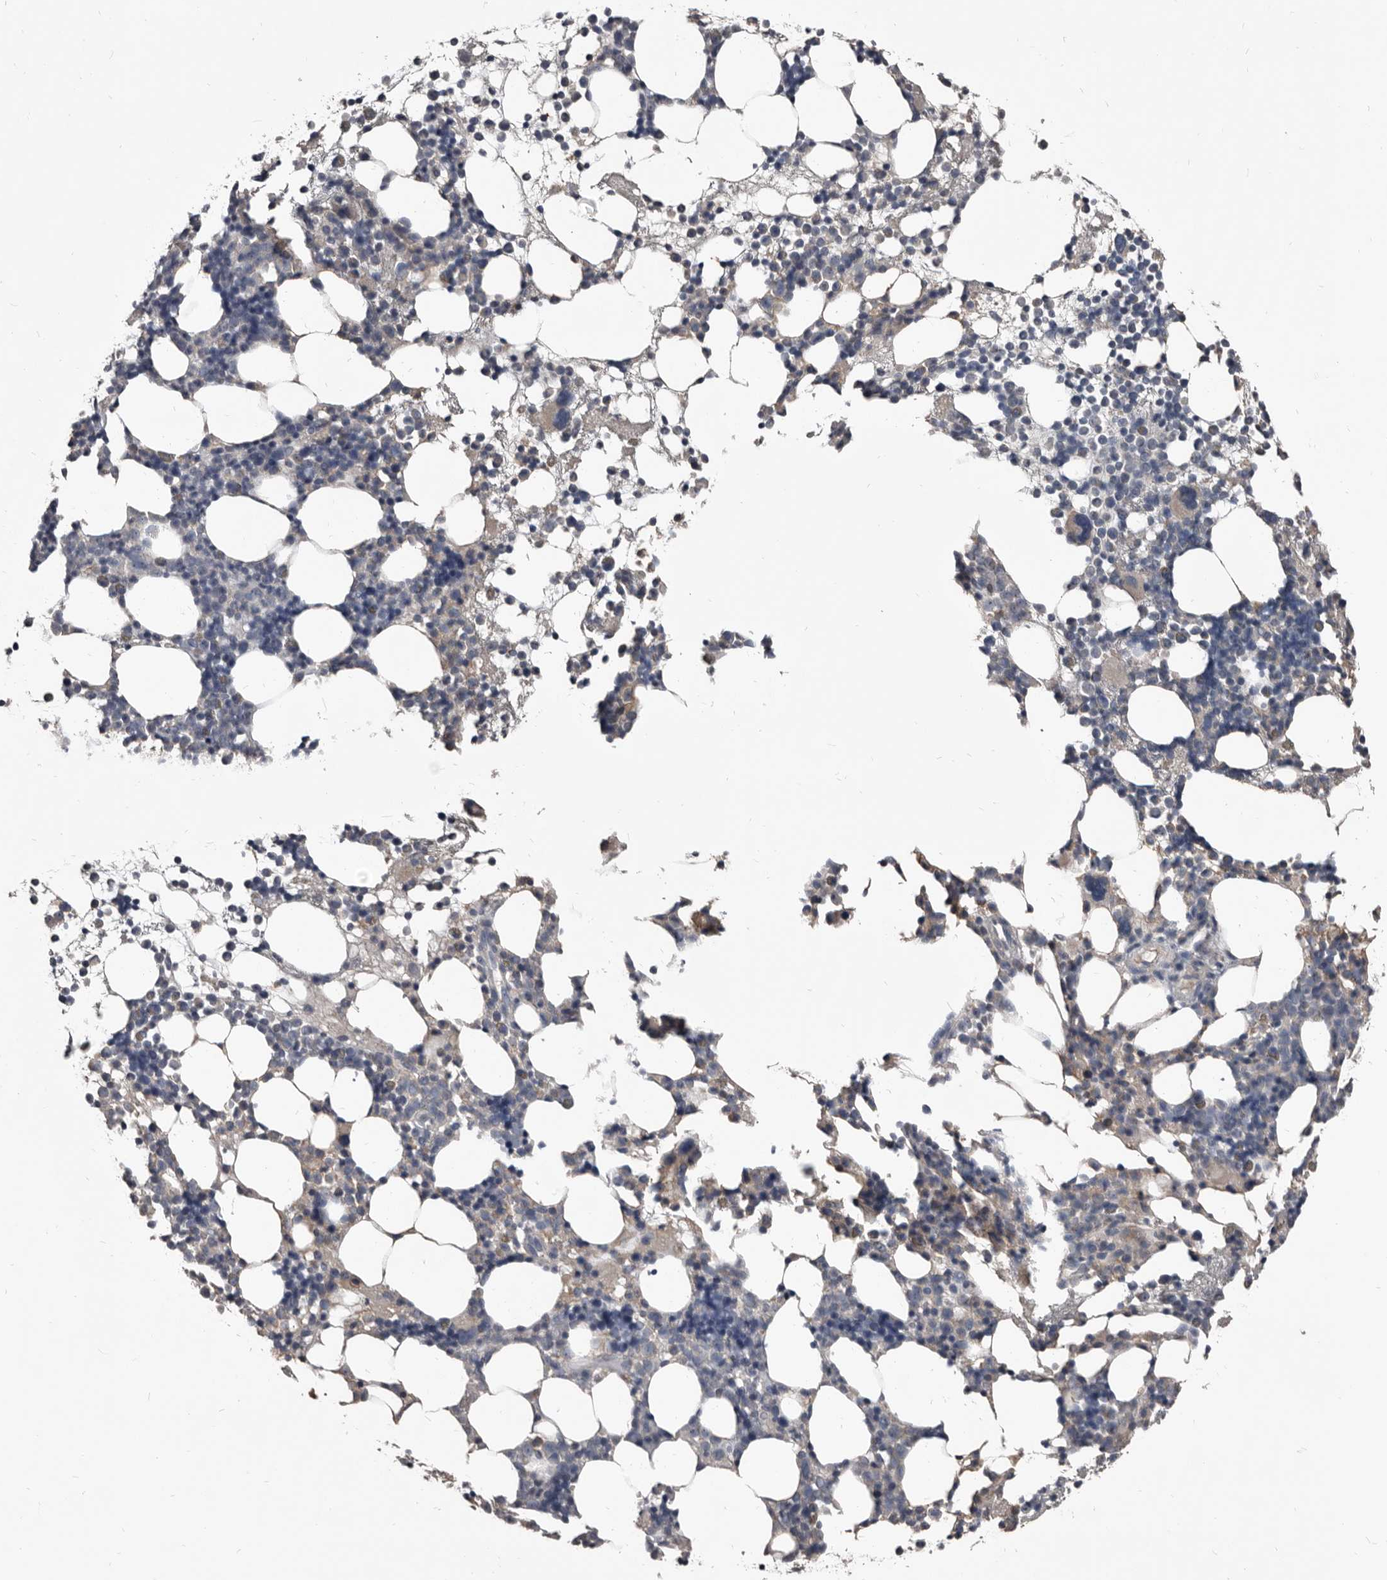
{"staining": {"intensity": "negative", "quantity": "none", "location": "none"}, "tissue": "bone marrow", "cell_type": "Hematopoietic cells", "image_type": "normal", "snomed": [{"axis": "morphology", "description": "Normal tissue, NOS"}, {"axis": "topography", "description": "Bone marrow"}], "caption": "A micrograph of bone marrow stained for a protein demonstrates no brown staining in hematopoietic cells. The staining is performed using DAB brown chromogen with nuclei counter-stained in using hematoxylin.", "gene": "GREB1", "patient": {"sex": "female", "age": 57}}